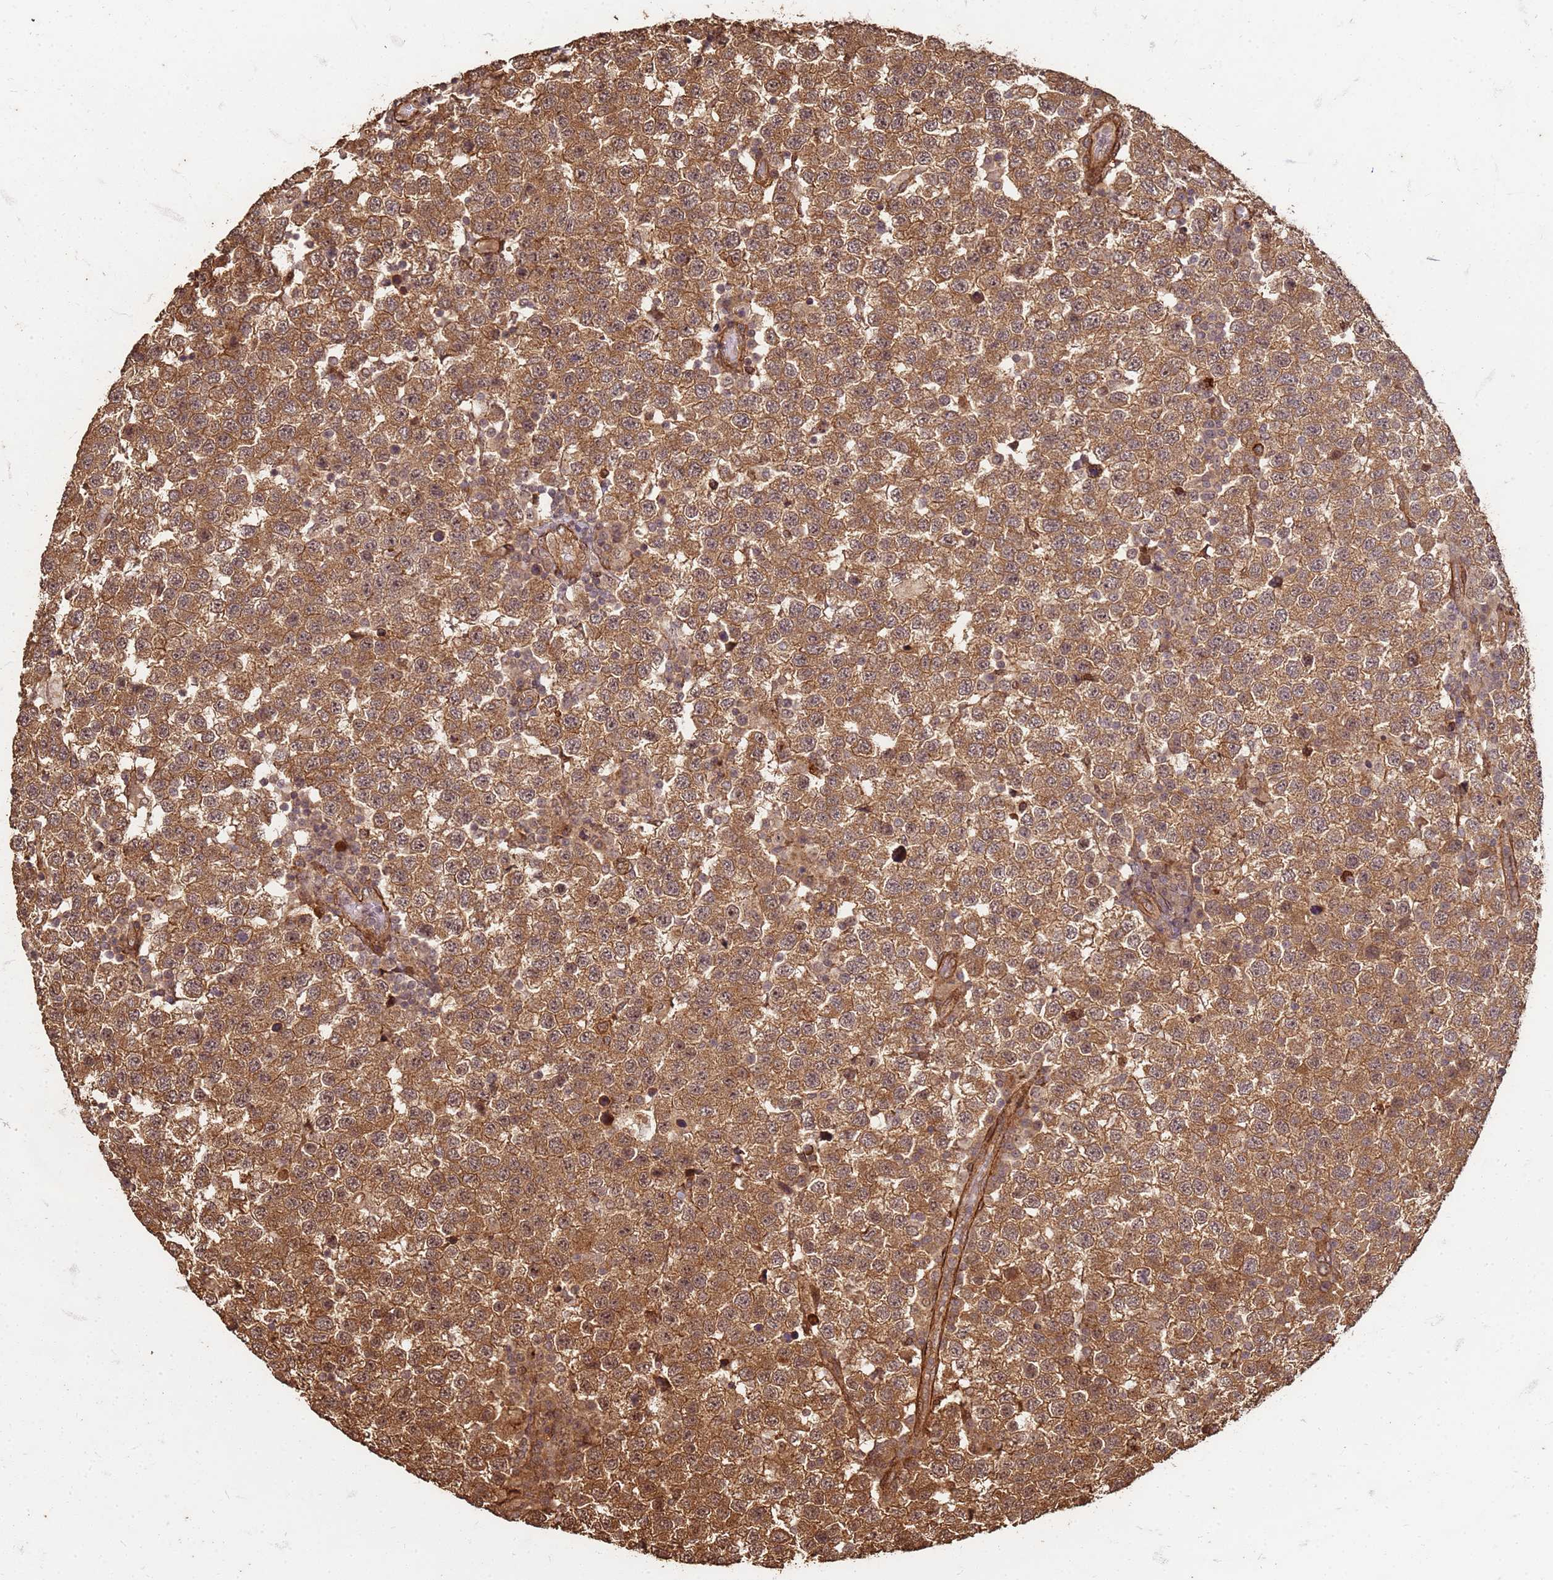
{"staining": {"intensity": "moderate", "quantity": ">75%", "location": "cytoplasmic/membranous"}, "tissue": "testis cancer", "cell_type": "Tumor cells", "image_type": "cancer", "snomed": [{"axis": "morphology", "description": "Seminoma, NOS"}, {"axis": "topography", "description": "Testis"}], "caption": "IHC staining of testis seminoma, which shows medium levels of moderate cytoplasmic/membranous expression in about >75% of tumor cells indicating moderate cytoplasmic/membranous protein positivity. The staining was performed using DAB (3,3'-diaminobenzidine) (brown) for protein detection and nuclei were counterstained in hematoxylin (blue).", "gene": "KIF26A", "patient": {"sex": "male", "age": 34}}